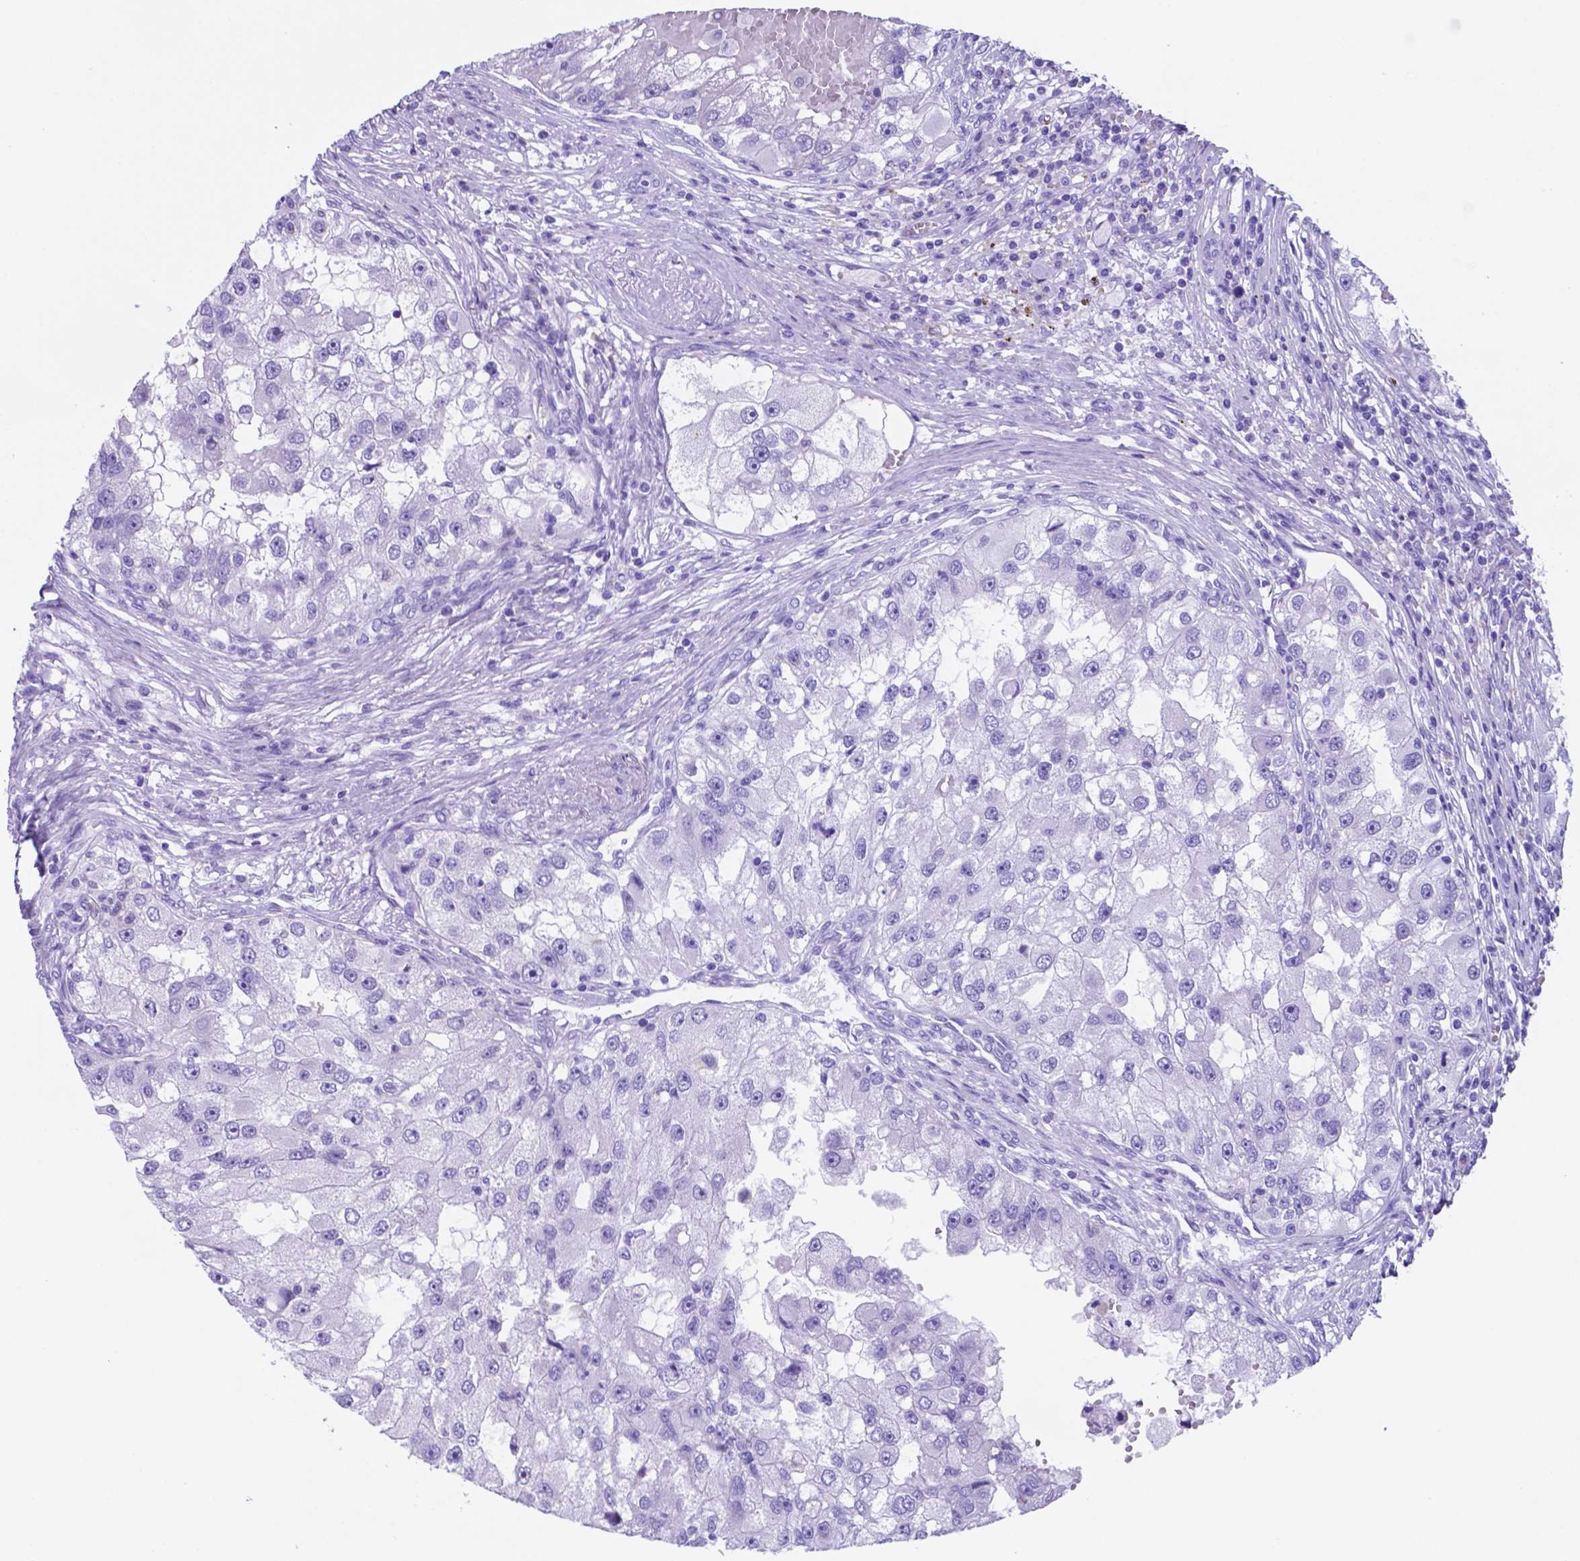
{"staining": {"intensity": "negative", "quantity": "none", "location": "none"}, "tissue": "renal cancer", "cell_type": "Tumor cells", "image_type": "cancer", "snomed": [{"axis": "morphology", "description": "Adenocarcinoma, NOS"}, {"axis": "topography", "description": "Kidney"}], "caption": "DAB immunohistochemical staining of renal cancer shows no significant staining in tumor cells.", "gene": "DNAAF8", "patient": {"sex": "male", "age": 63}}